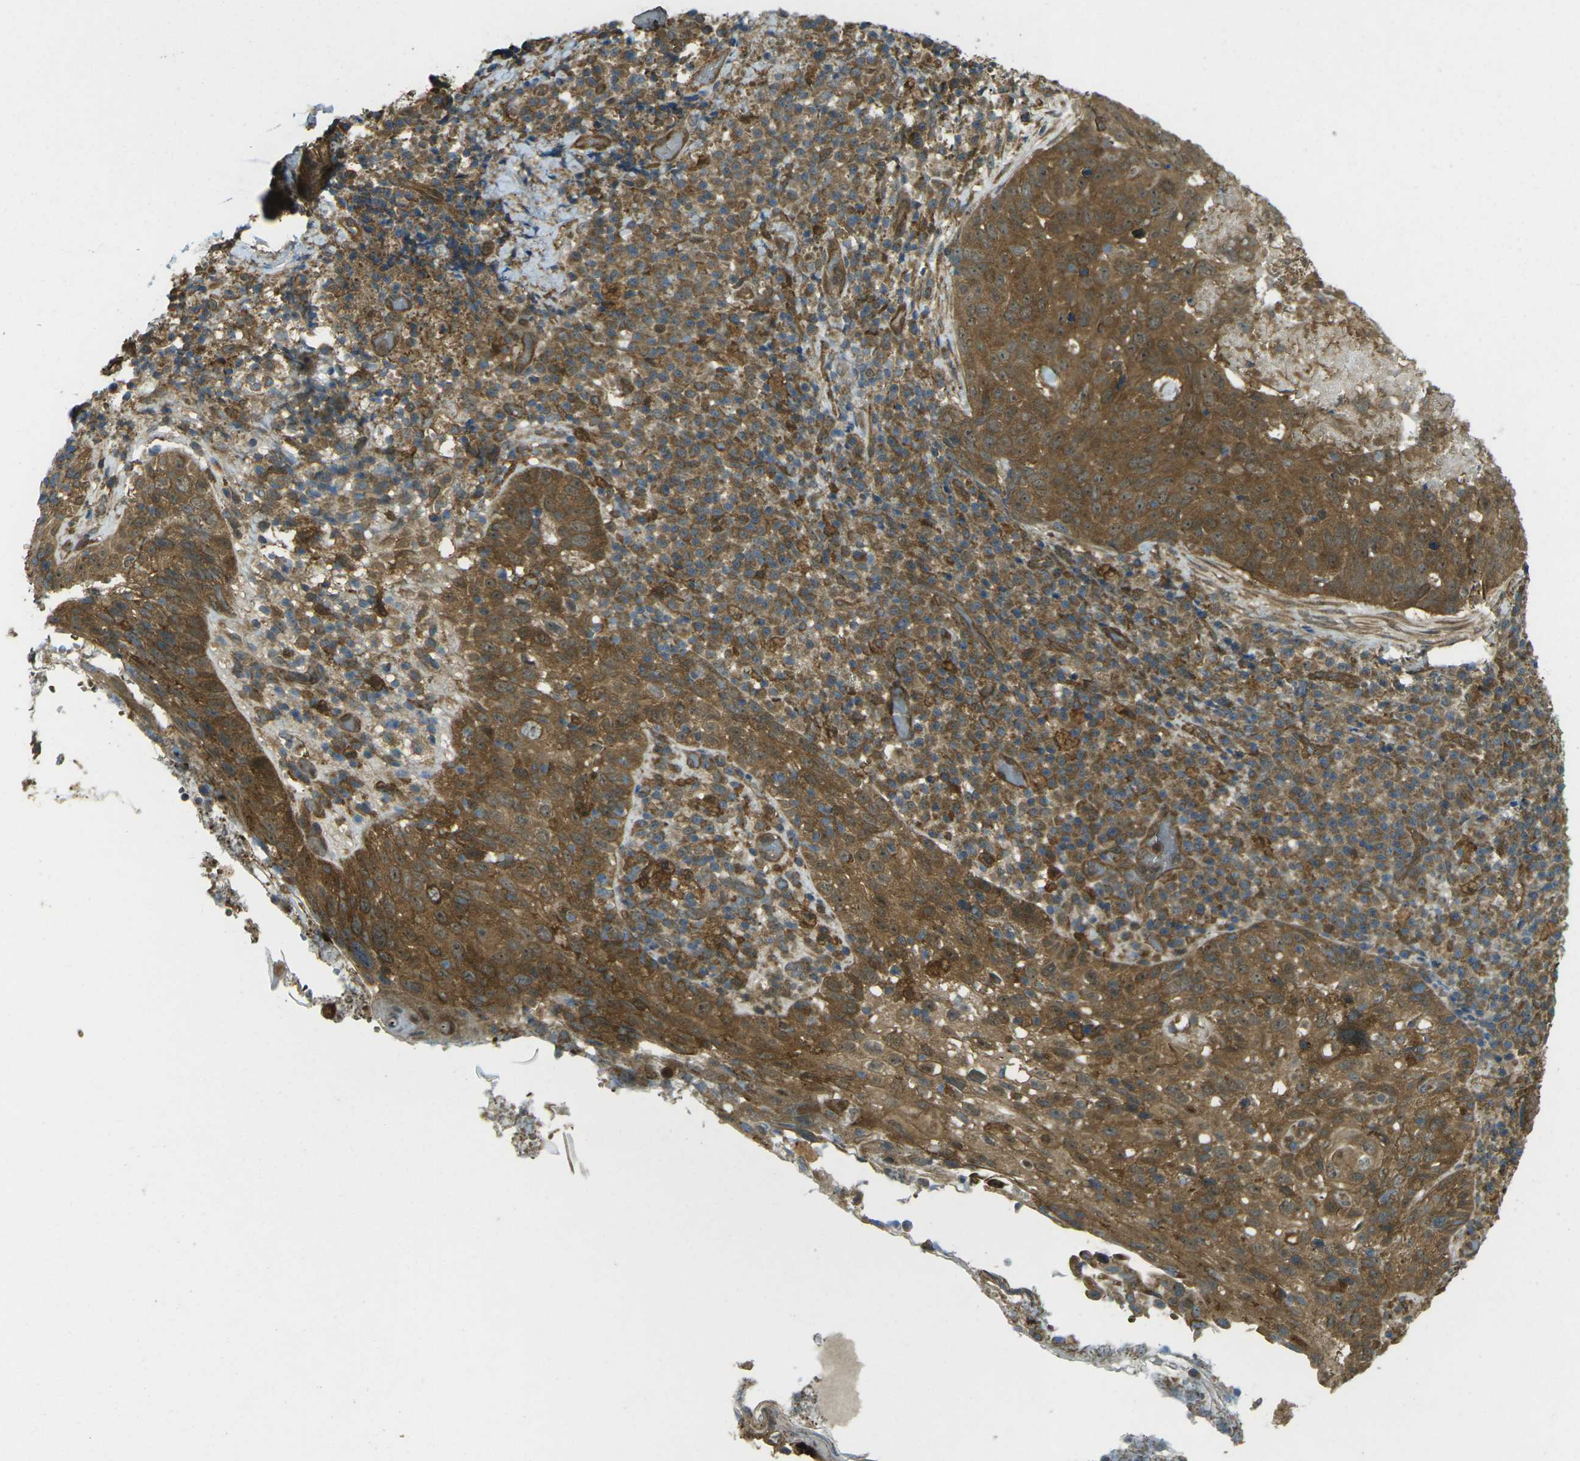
{"staining": {"intensity": "strong", "quantity": ">75%", "location": "cytoplasmic/membranous"}, "tissue": "skin cancer", "cell_type": "Tumor cells", "image_type": "cancer", "snomed": [{"axis": "morphology", "description": "Squamous cell carcinoma in situ, NOS"}, {"axis": "morphology", "description": "Squamous cell carcinoma, NOS"}, {"axis": "topography", "description": "Skin"}], "caption": "Tumor cells demonstrate high levels of strong cytoplasmic/membranous positivity in approximately >75% of cells in skin cancer (squamous cell carcinoma in situ). Nuclei are stained in blue.", "gene": "CHMP3", "patient": {"sex": "male", "age": 93}}